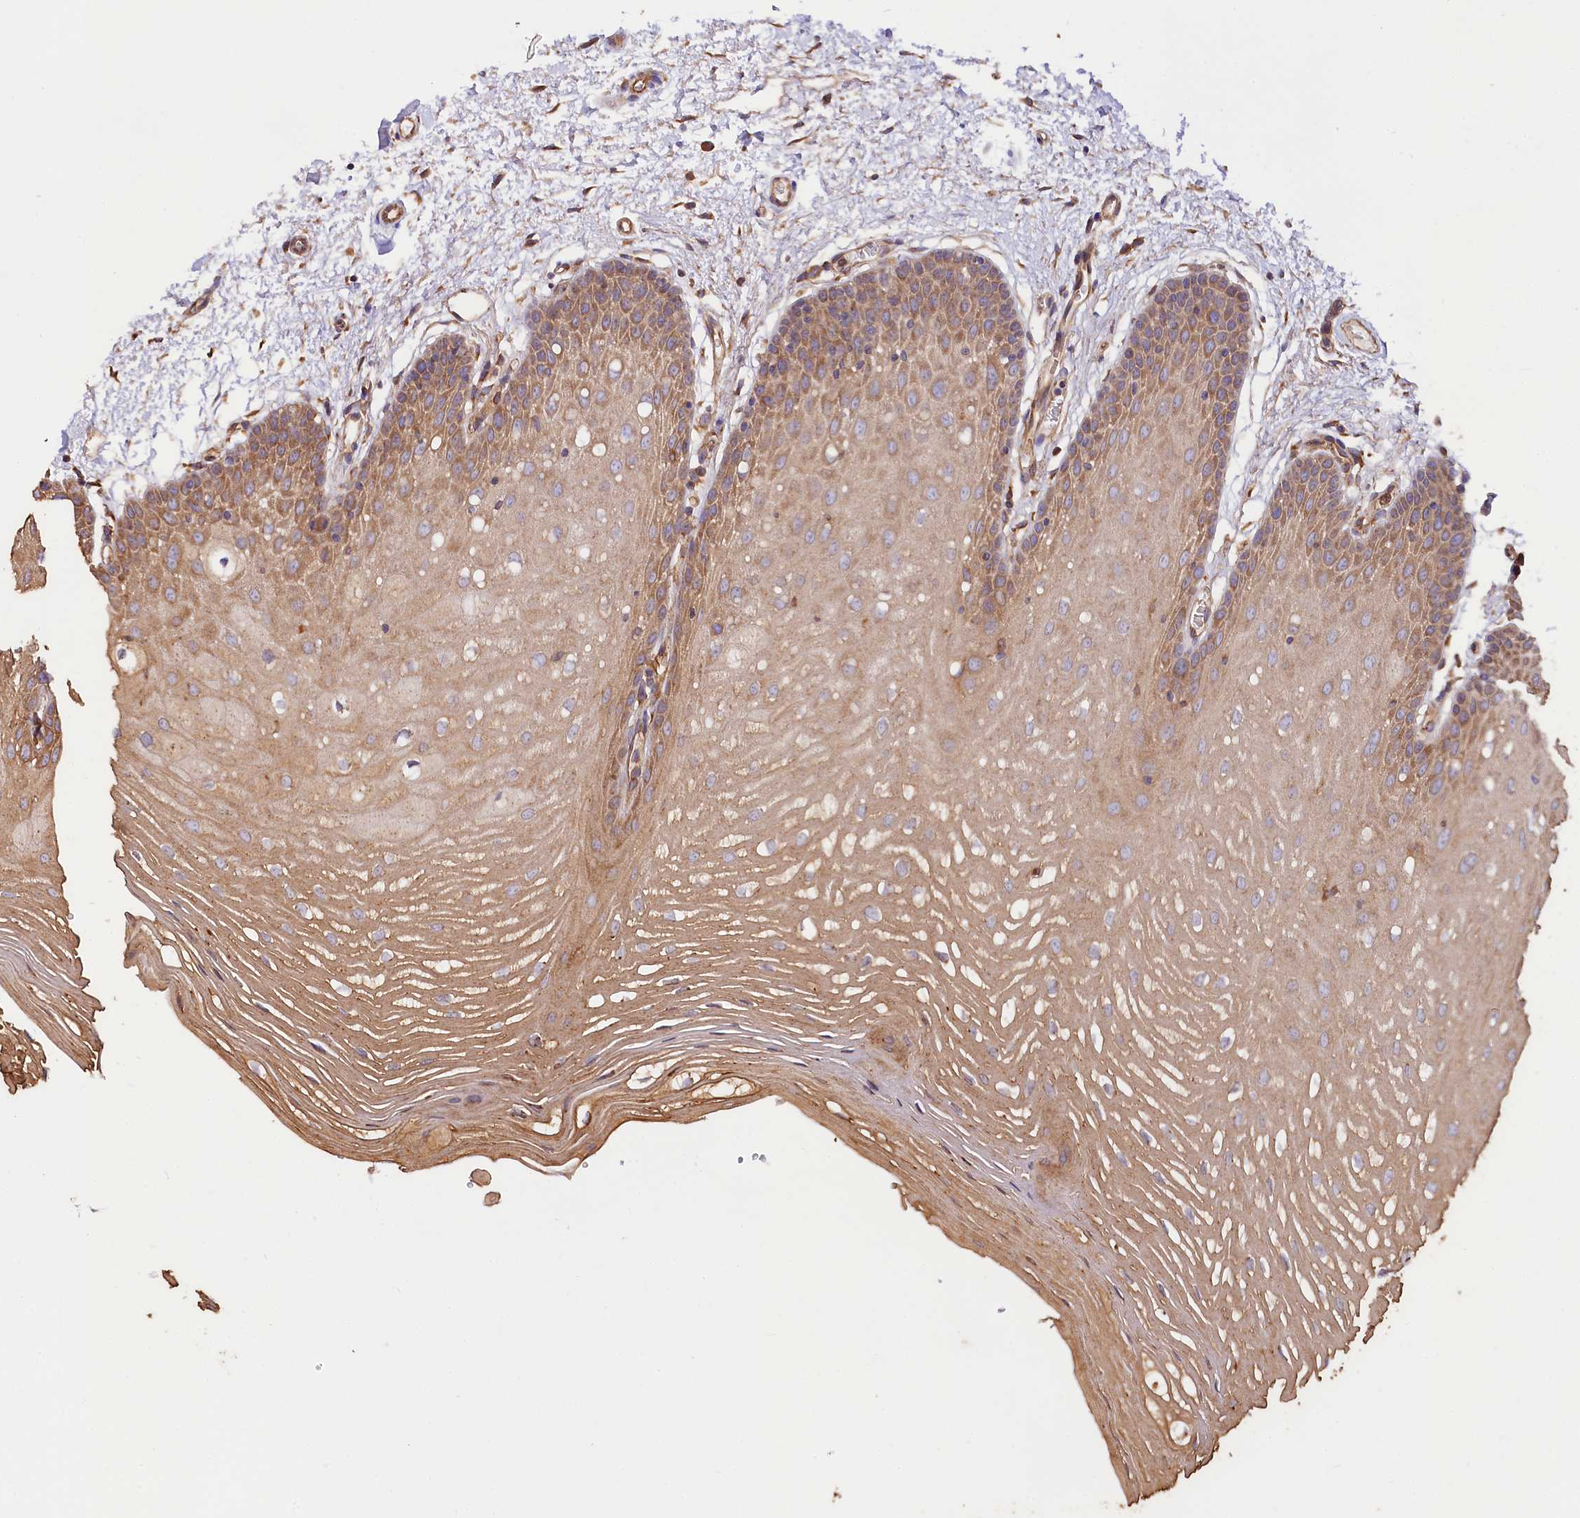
{"staining": {"intensity": "moderate", "quantity": "25%-75%", "location": "cytoplasmic/membranous"}, "tissue": "oral mucosa", "cell_type": "Squamous epithelial cells", "image_type": "normal", "snomed": [{"axis": "morphology", "description": "Normal tissue, NOS"}, {"axis": "topography", "description": "Oral tissue"}, {"axis": "topography", "description": "Tounge, NOS"}], "caption": "Immunohistochemical staining of benign human oral mucosa shows moderate cytoplasmic/membranous protein expression in about 25%-75% of squamous epithelial cells.", "gene": "CEP295", "patient": {"sex": "female", "age": 73}}